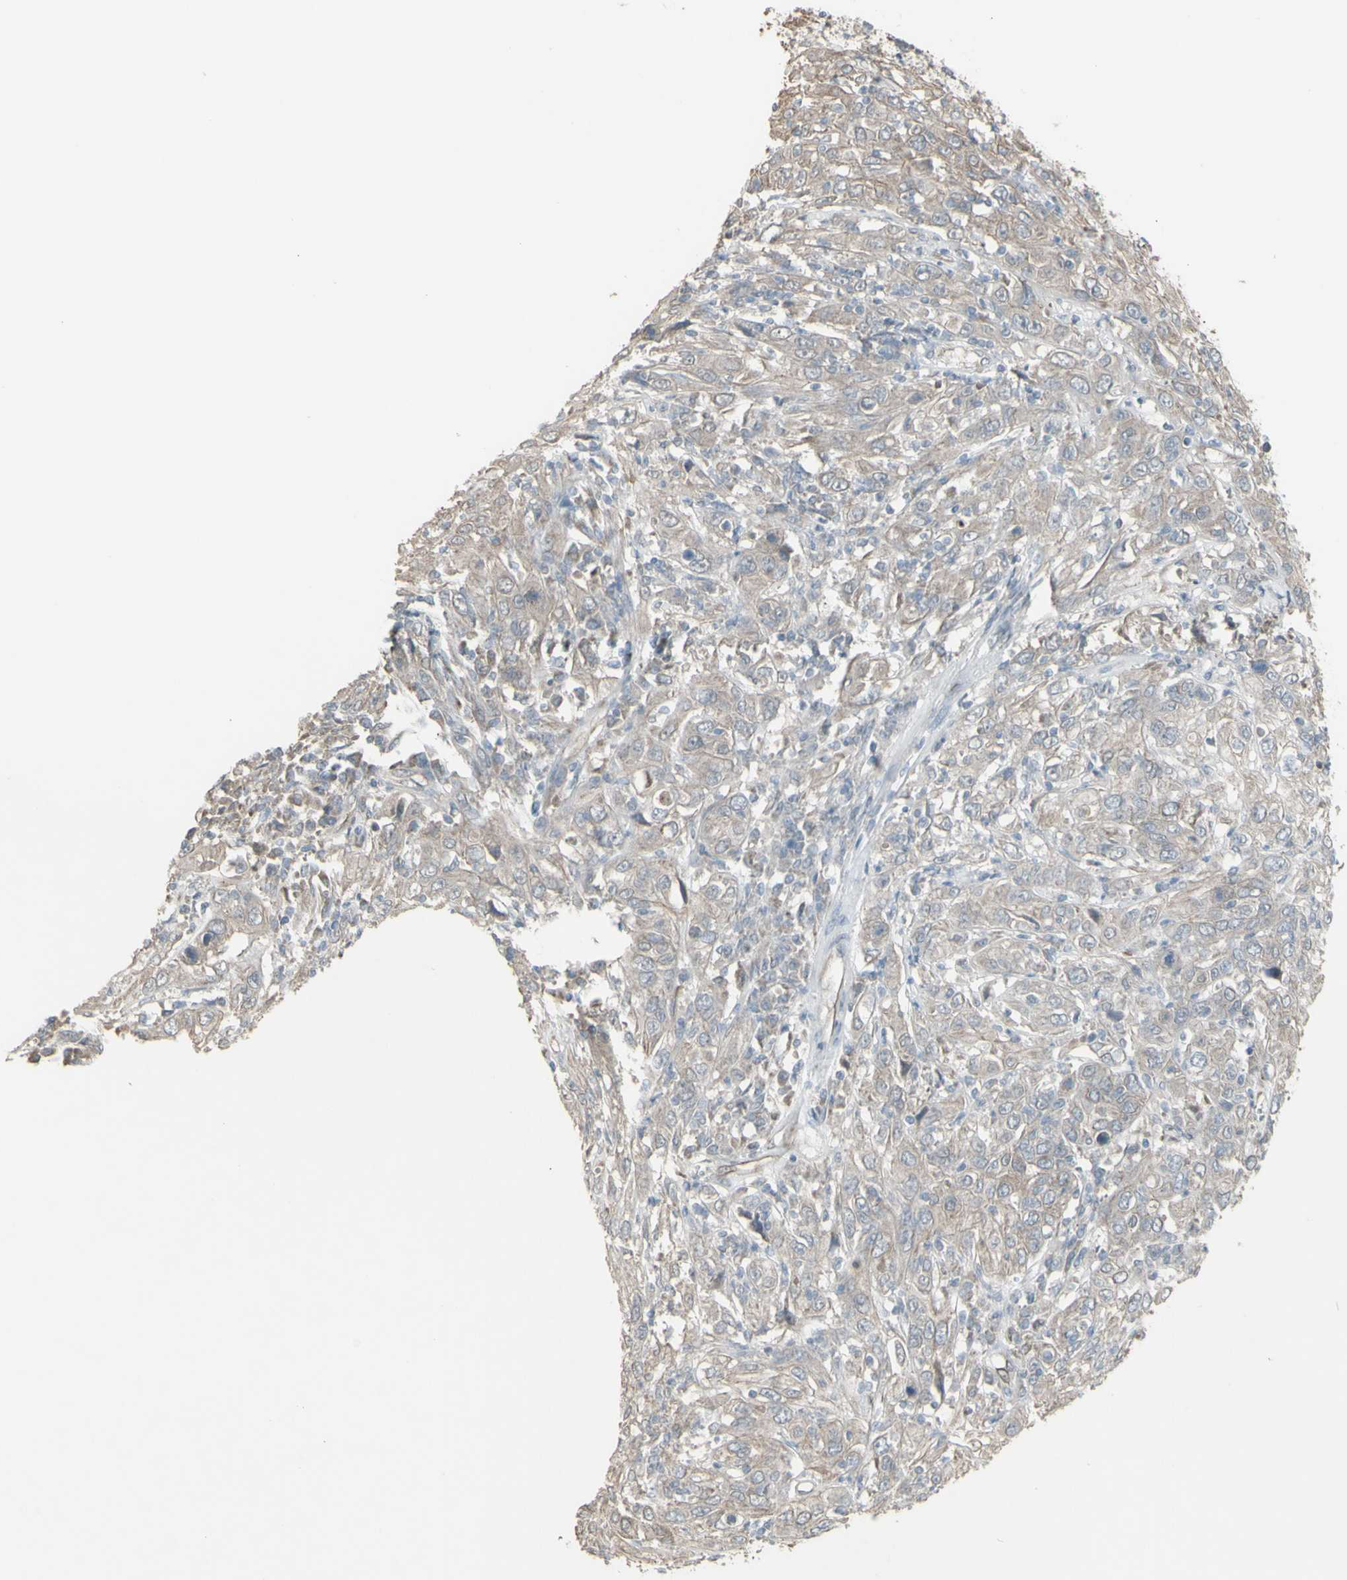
{"staining": {"intensity": "weak", "quantity": ">75%", "location": "cytoplasmic/membranous"}, "tissue": "cervical cancer", "cell_type": "Tumor cells", "image_type": "cancer", "snomed": [{"axis": "morphology", "description": "Squamous cell carcinoma, NOS"}, {"axis": "topography", "description": "Cervix"}], "caption": "Protein analysis of cervical squamous cell carcinoma tissue shows weak cytoplasmic/membranous expression in approximately >75% of tumor cells.", "gene": "GRAMD1B", "patient": {"sex": "female", "age": 46}}